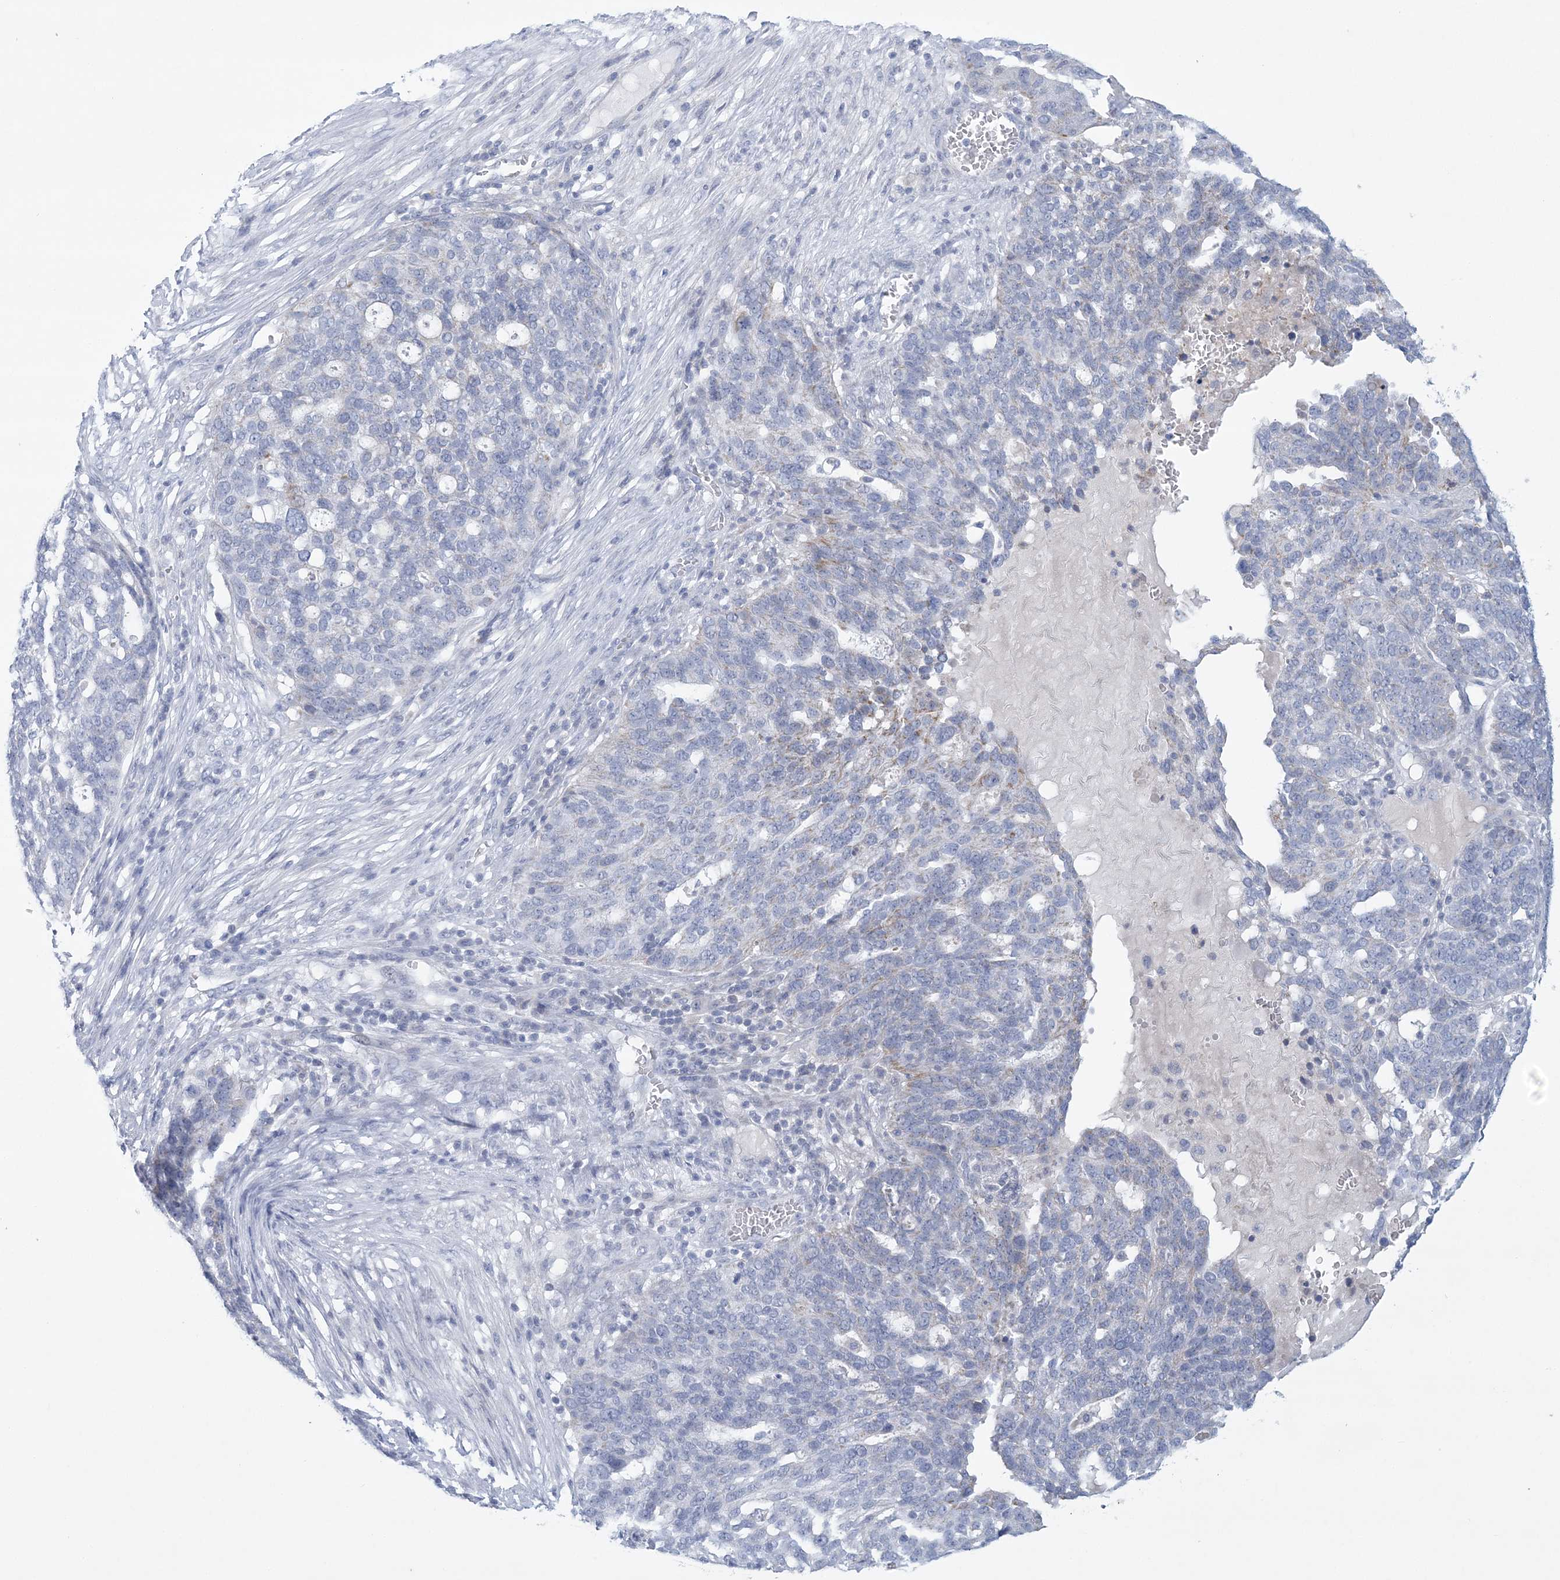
{"staining": {"intensity": "negative", "quantity": "none", "location": "none"}, "tissue": "ovarian cancer", "cell_type": "Tumor cells", "image_type": "cancer", "snomed": [{"axis": "morphology", "description": "Cystadenocarcinoma, serous, NOS"}, {"axis": "topography", "description": "Ovary"}], "caption": "Protein analysis of ovarian cancer (serous cystadenocarcinoma) demonstrates no significant positivity in tumor cells.", "gene": "NIPAL1", "patient": {"sex": "female", "age": 59}}